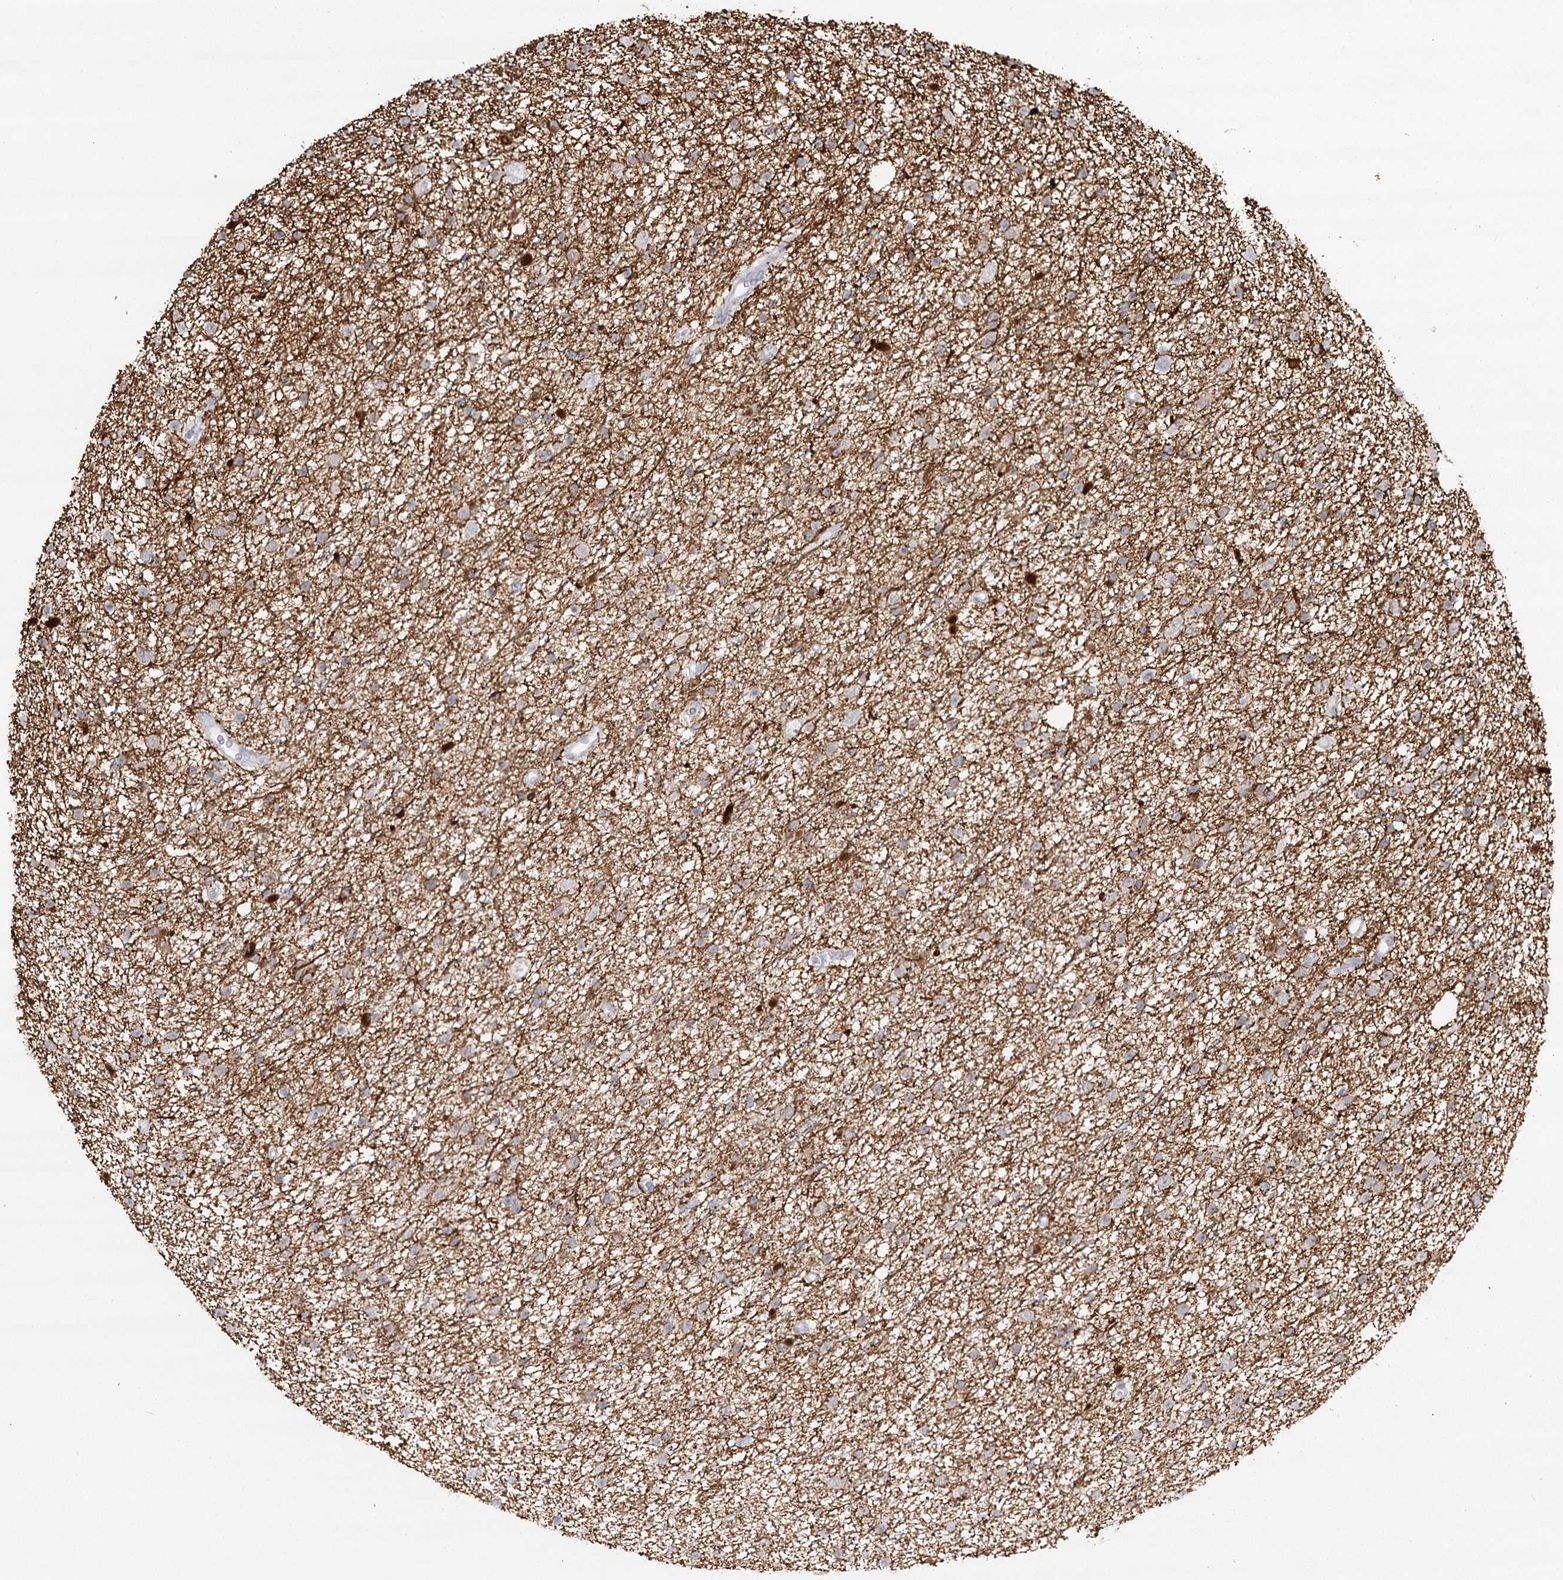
{"staining": {"intensity": "negative", "quantity": "none", "location": "none"}, "tissue": "glioma", "cell_type": "Tumor cells", "image_type": "cancer", "snomed": [{"axis": "morphology", "description": "Glioma, malignant, Low grade"}, {"axis": "topography", "description": "Cerebral cortex"}], "caption": "Protein analysis of malignant glioma (low-grade) shows no significant expression in tumor cells.", "gene": "TRAF3IP1", "patient": {"sex": "female", "age": 39}}